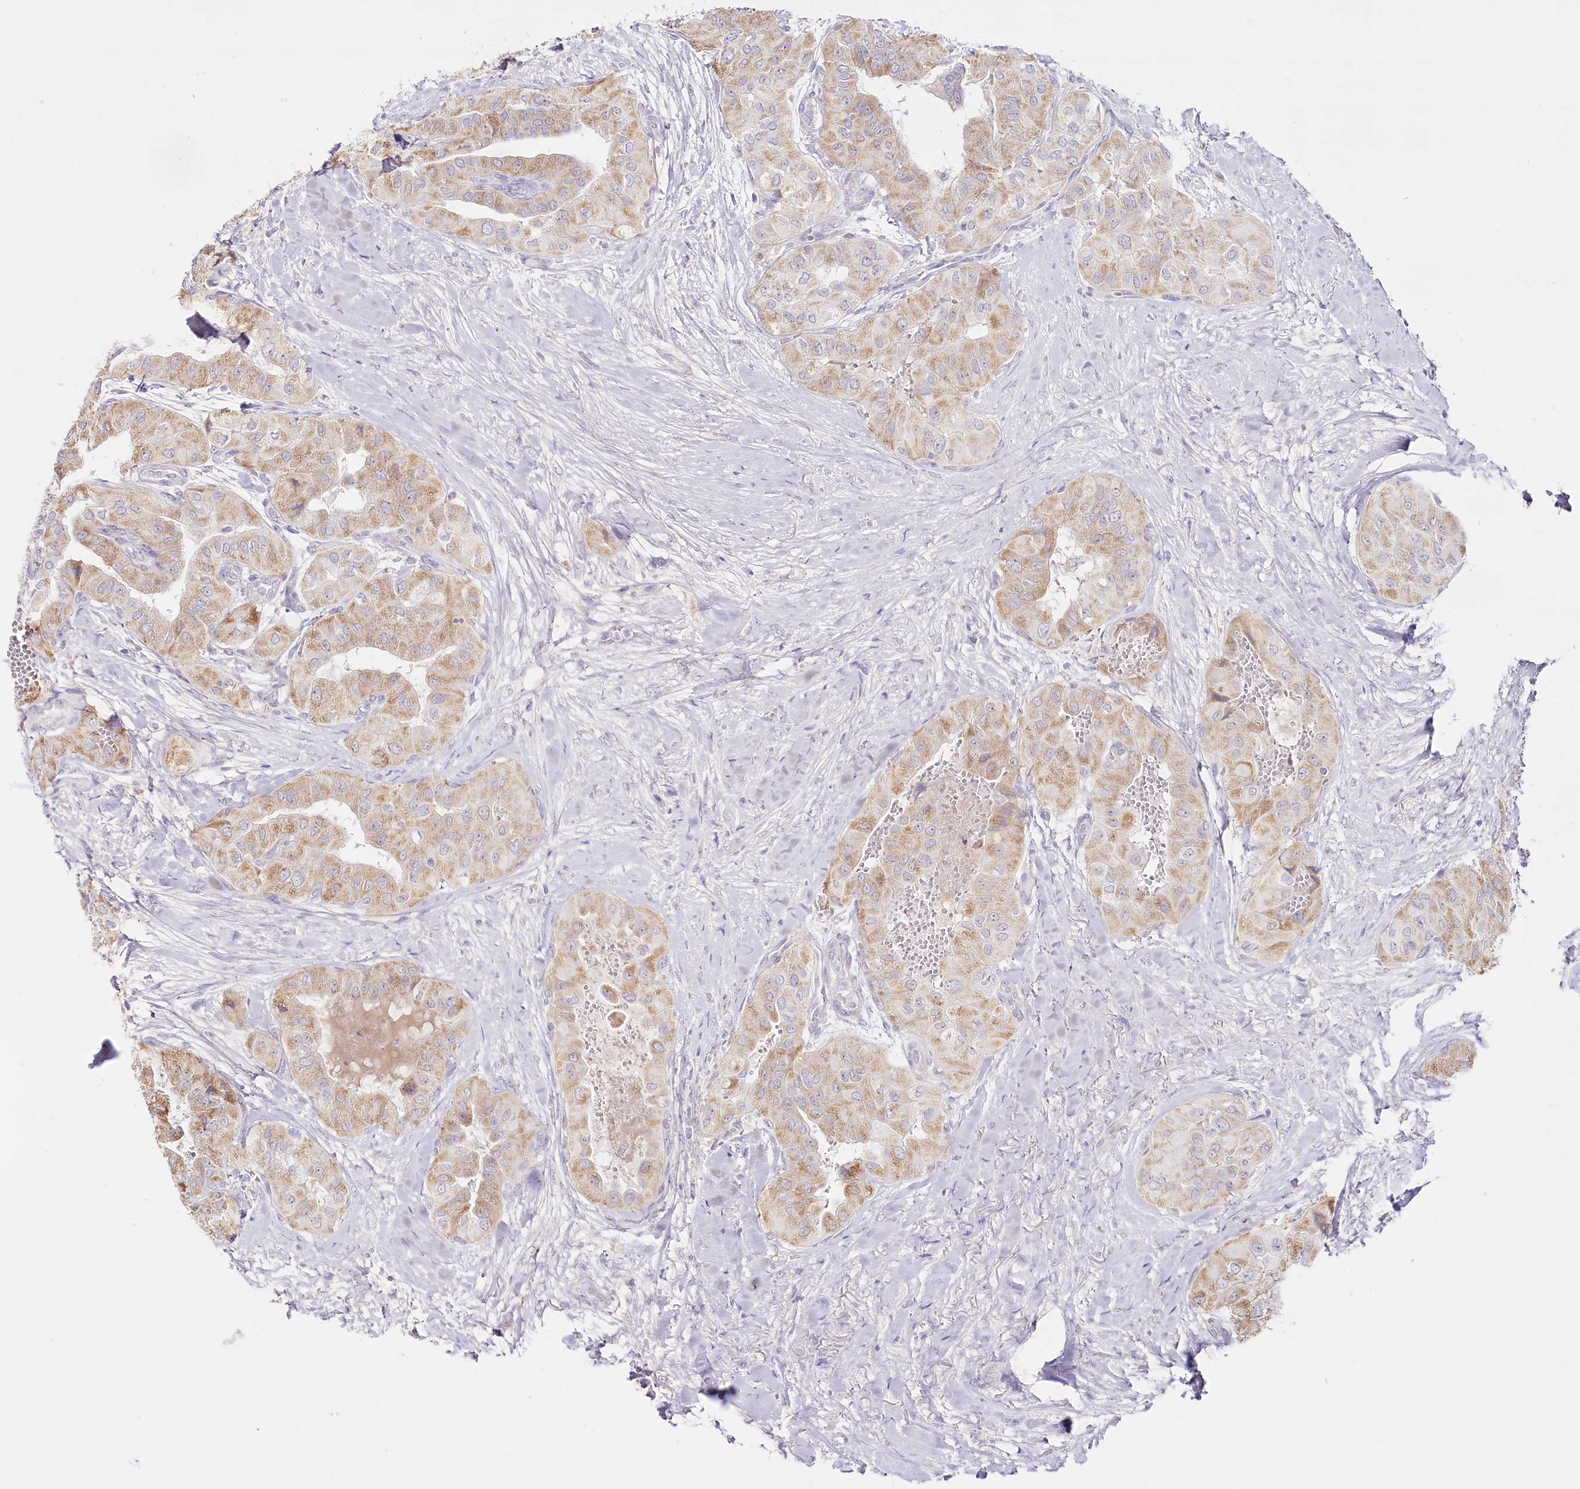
{"staining": {"intensity": "moderate", "quantity": ">75%", "location": "cytoplasmic/membranous"}, "tissue": "thyroid cancer", "cell_type": "Tumor cells", "image_type": "cancer", "snomed": [{"axis": "morphology", "description": "Papillary adenocarcinoma, NOS"}, {"axis": "topography", "description": "Thyroid gland"}], "caption": "Moderate cytoplasmic/membranous protein positivity is identified in about >75% of tumor cells in thyroid cancer.", "gene": "PSAPL1", "patient": {"sex": "female", "age": 59}}